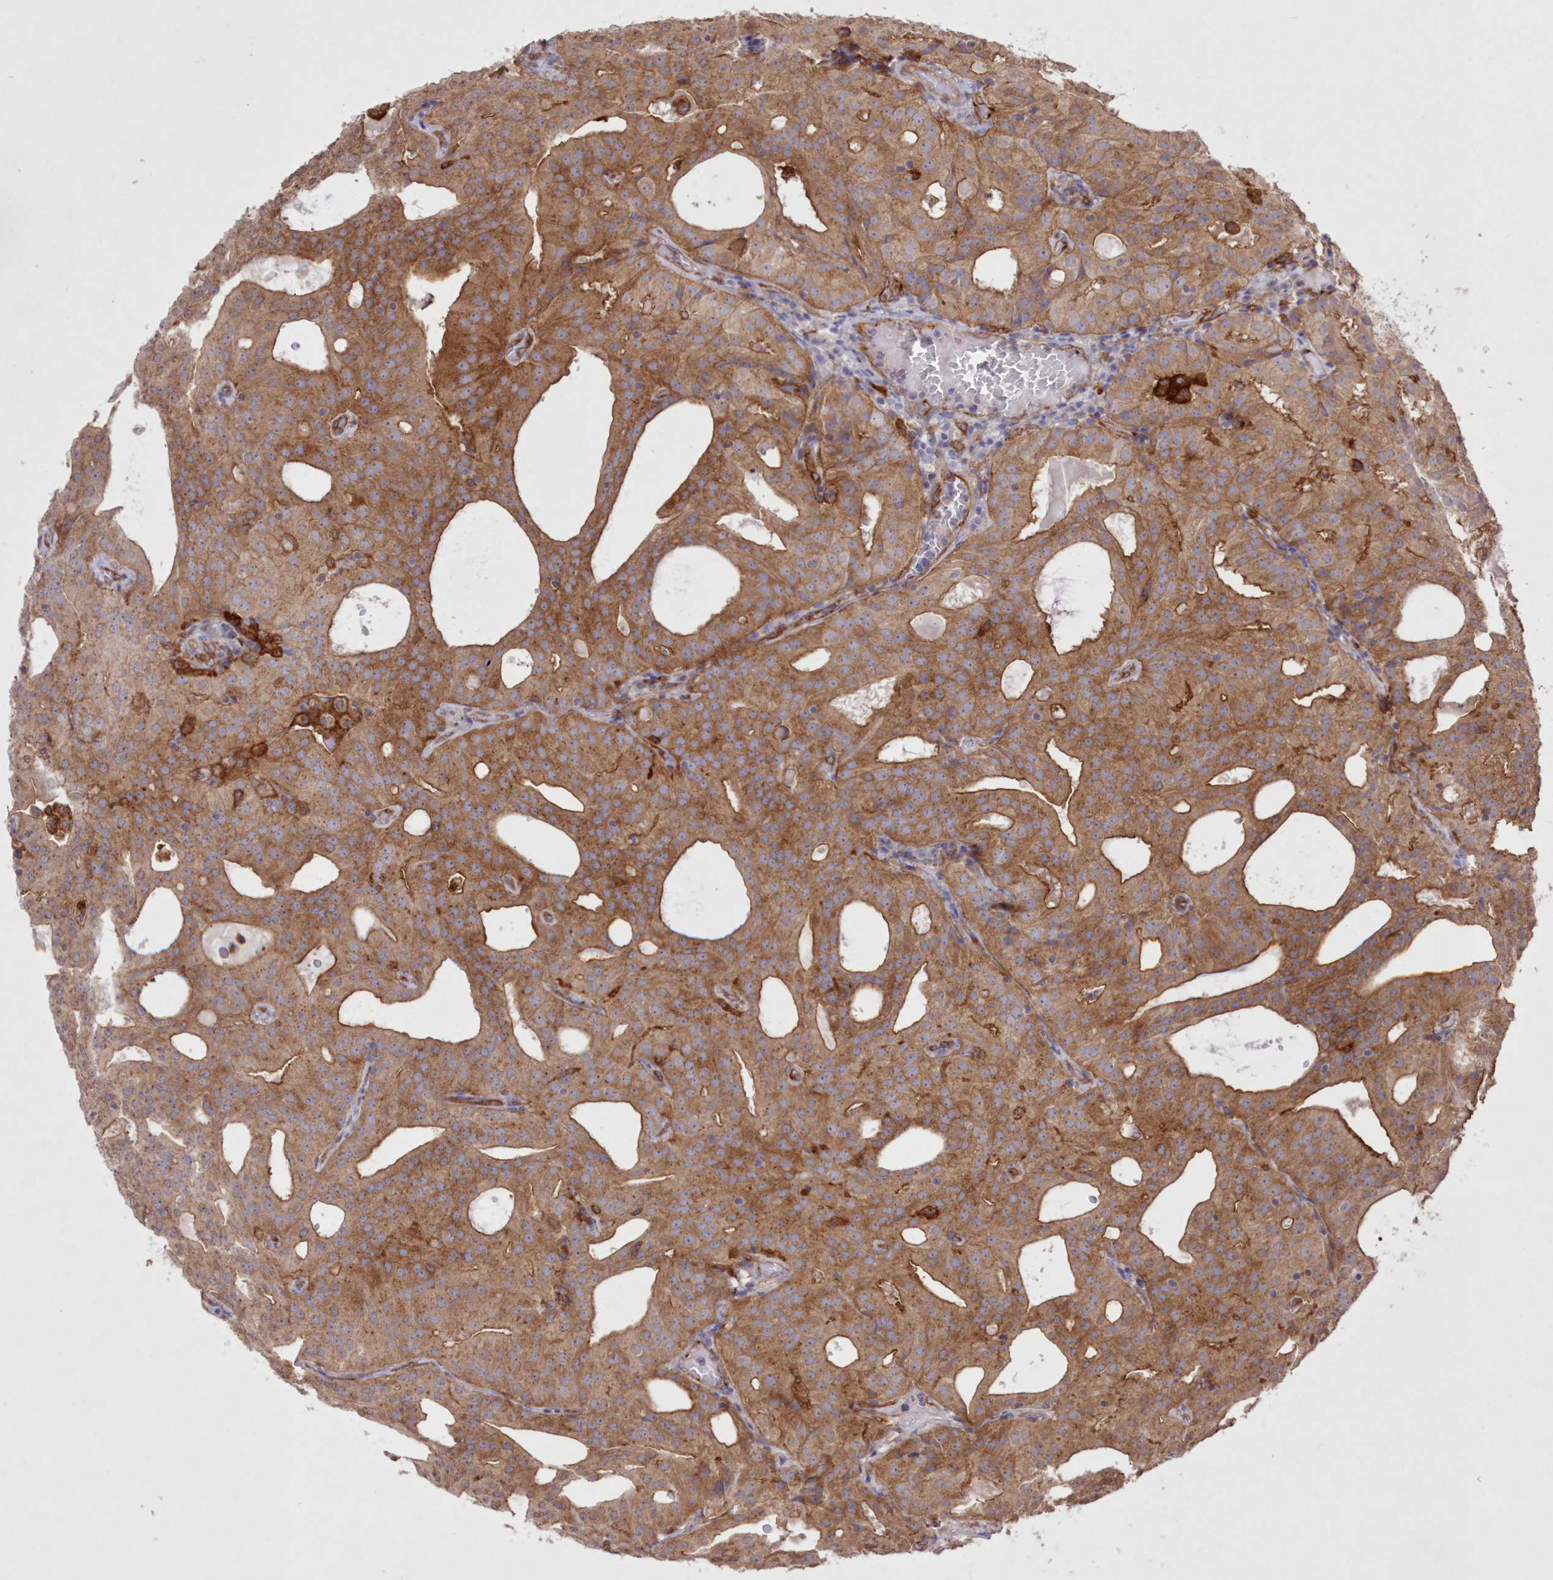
{"staining": {"intensity": "moderate", "quantity": ">75%", "location": "cytoplasmic/membranous"}, "tissue": "prostate cancer", "cell_type": "Tumor cells", "image_type": "cancer", "snomed": [{"axis": "morphology", "description": "Adenocarcinoma, Medium grade"}, {"axis": "topography", "description": "Prostate"}], "caption": "Human prostate adenocarcinoma (medium-grade) stained for a protein (brown) reveals moderate cytoplasmic/membranous positive expression in approximately >75% of tumor cells.", "gene": "FCHO2", "patient": {"sex": "male", "age": 88}}